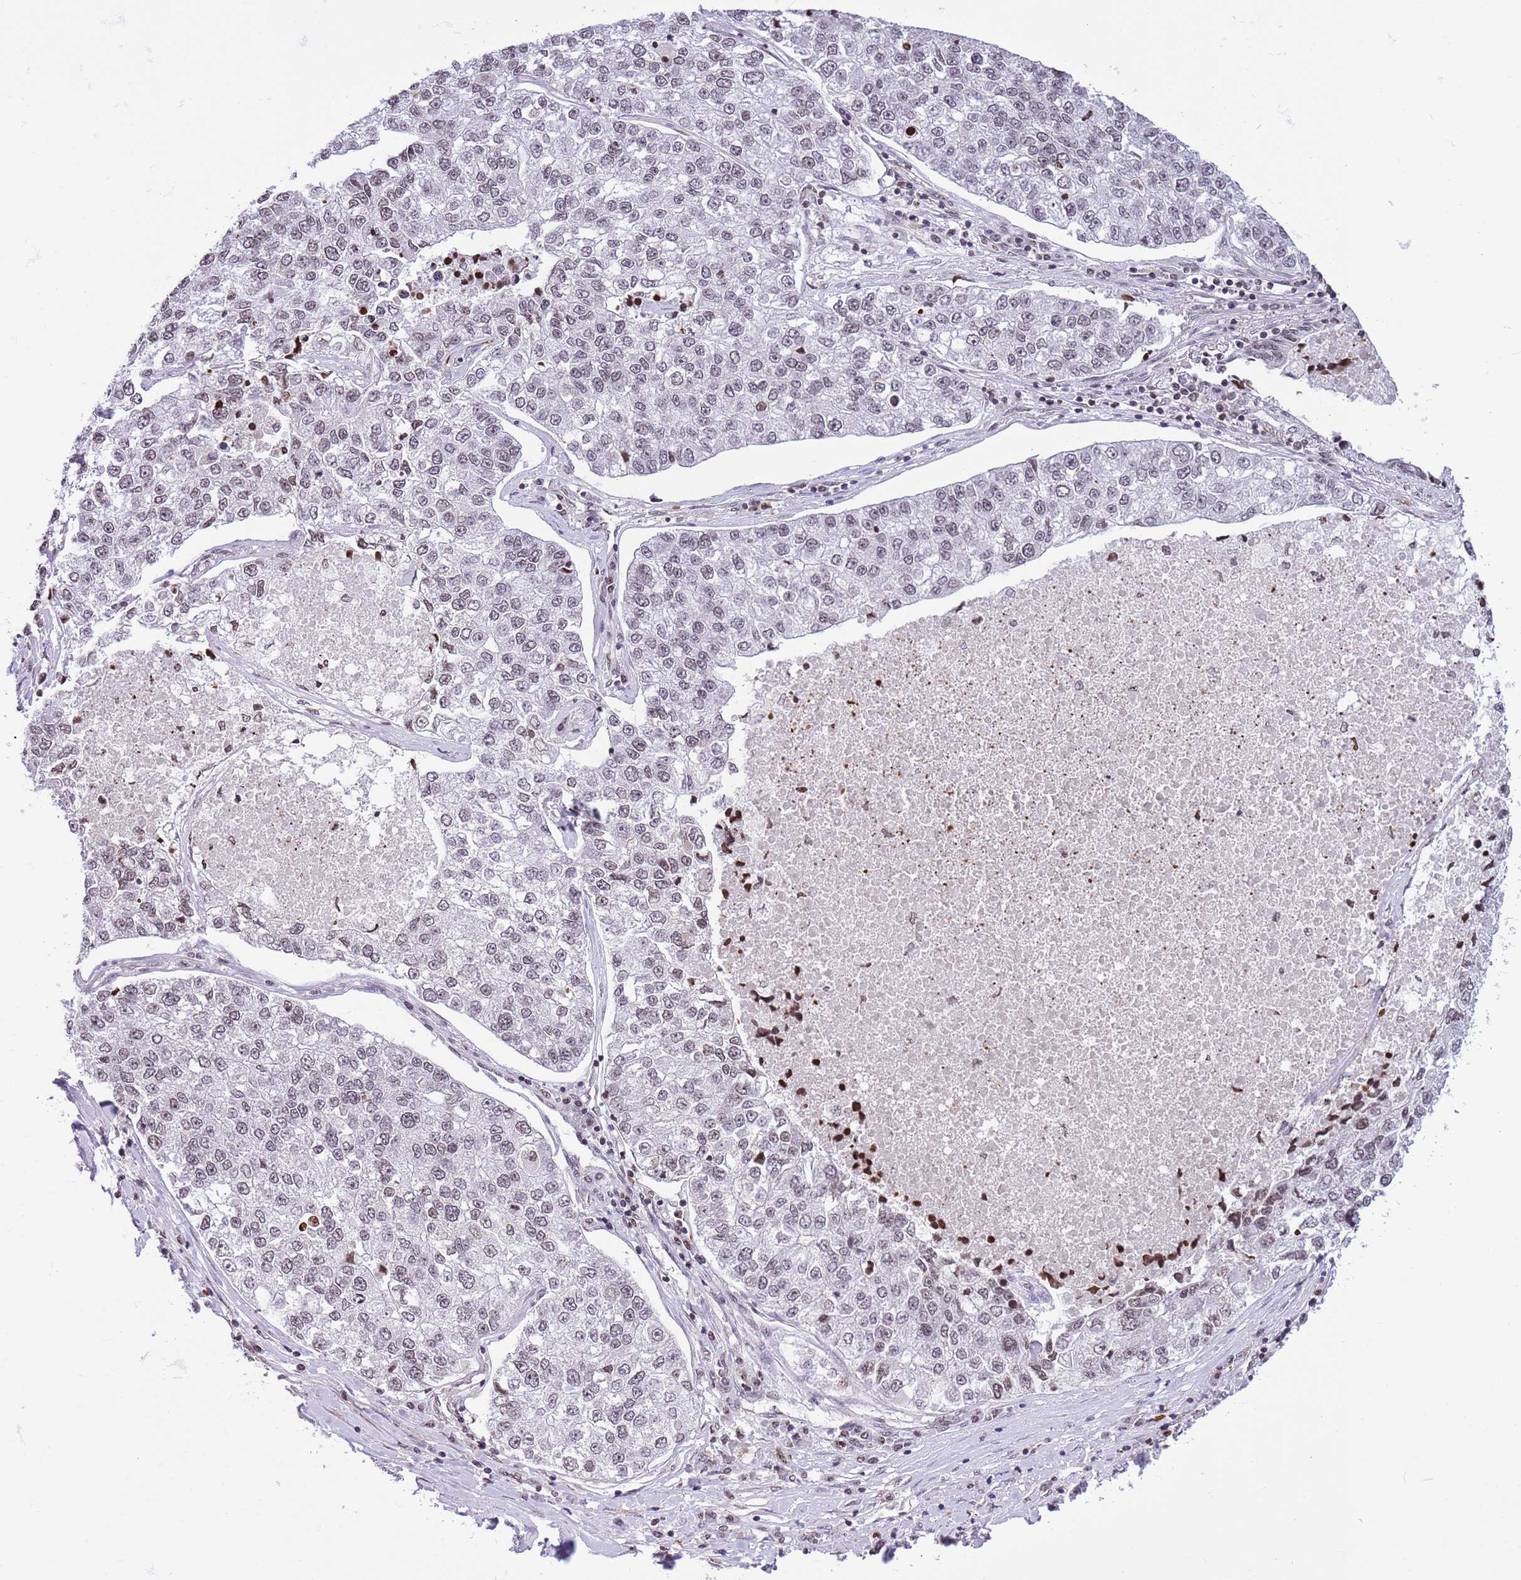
{"staining": {"intensity": "weak", "quantity": "<25%", "location": "nuclear"}, "tissue": "lung cancer", "cell_type": "Tumor cells", "image_type": "cancer", "snomed": [{"axis": "morphology", "description": "Adenocarcinoma, NOS"}, {"axis": "topography", "description": "Lung"}], "caption": "Adenocarcinoma (lung) stained for a protein using IHC displays no expression tumor cells.", "gene": "NRIP1", "patient": {"sex": "male", "age": 49}}